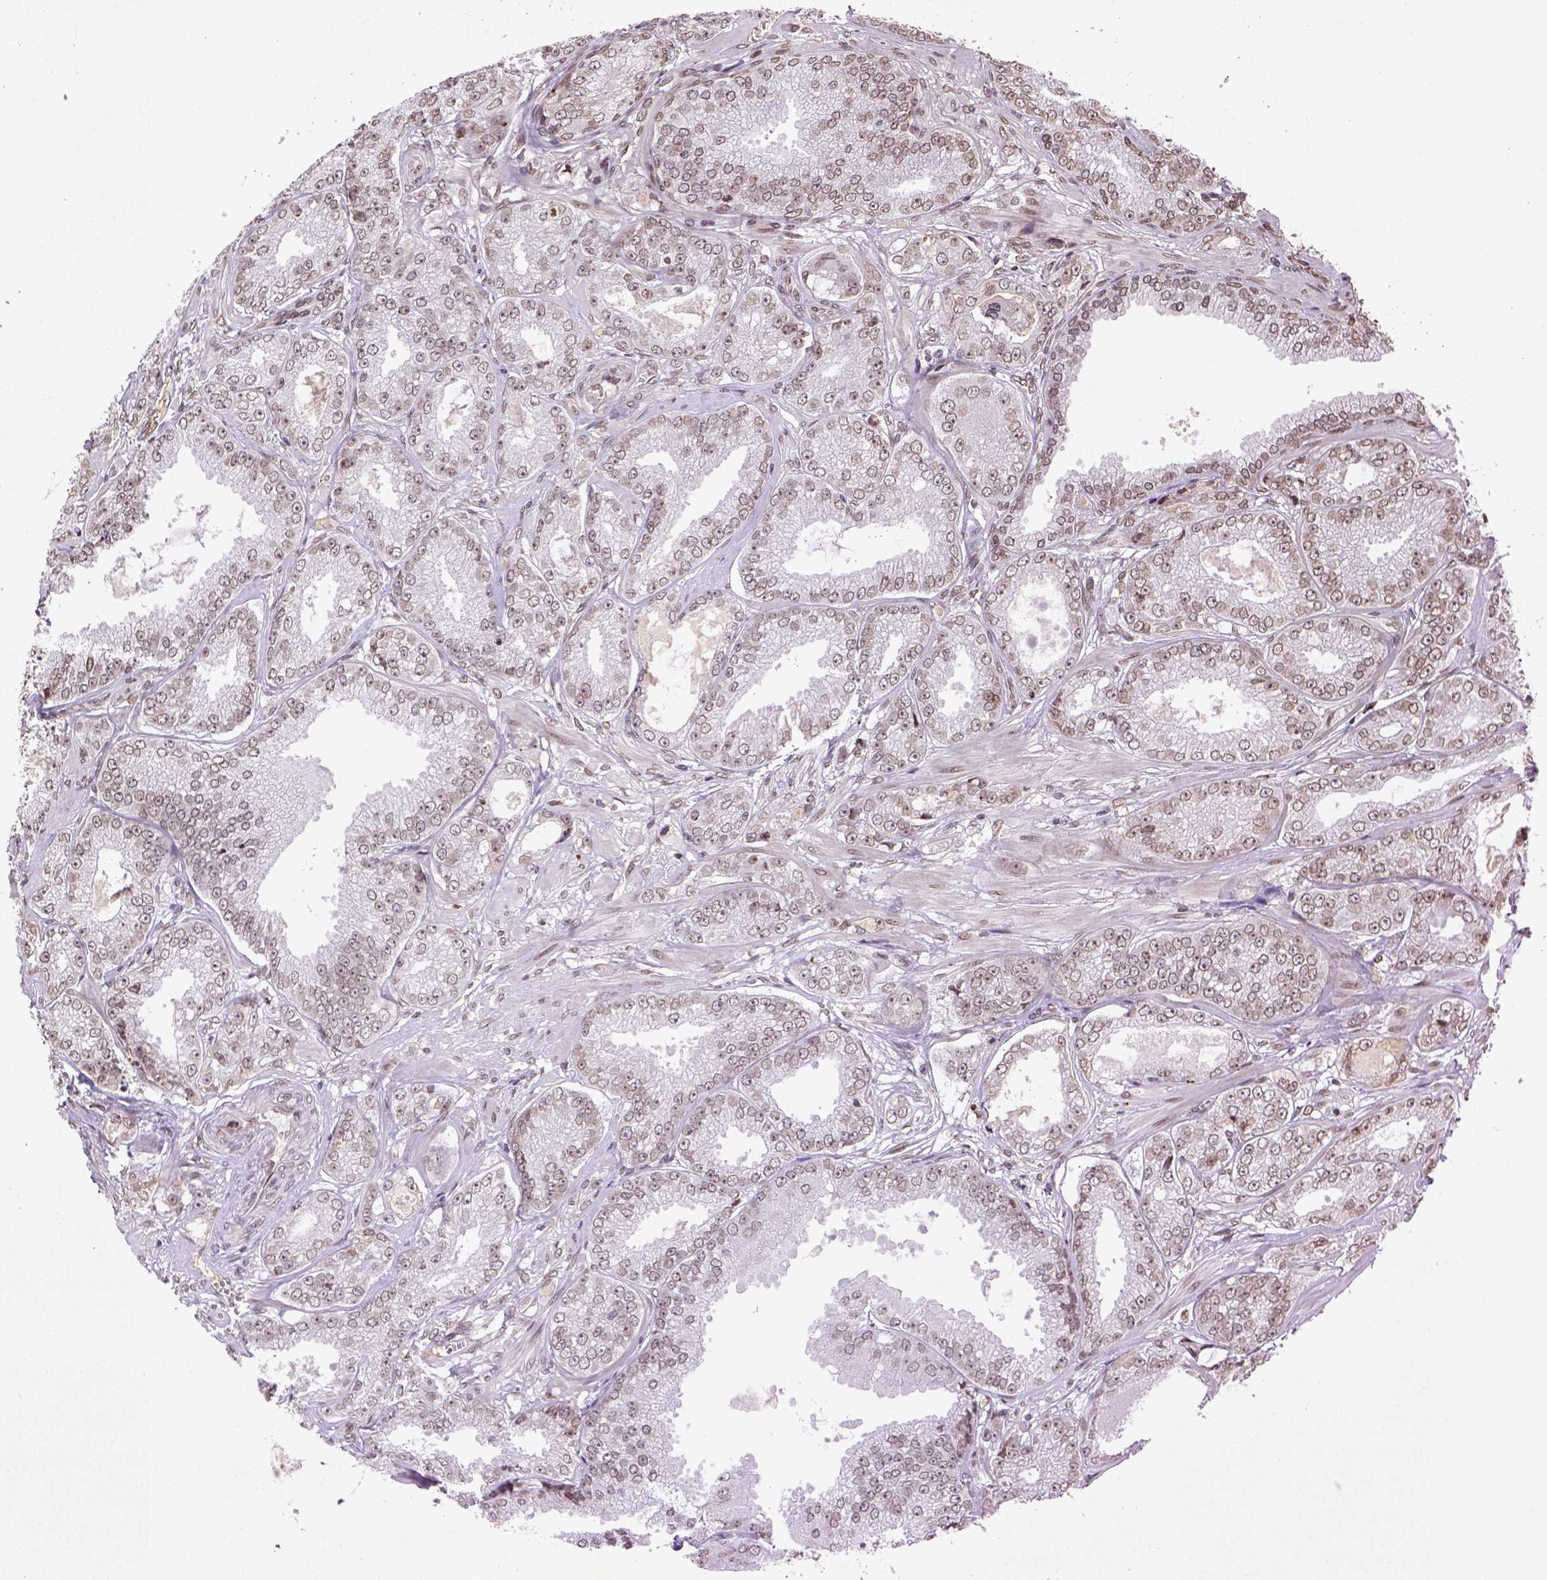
{"staining": {"intensity": "weak", "quantity": ">75%", "location": "nuclear"}, "tissue": "prostate cancer", "cell_type": "Tumor cells", "image_type": "cancer", "snomed": [{"axis": "morphology", "description": "Adenocarcinoma, NOS"}, {"axis": "topography", "description": "Prostate"}], "caption": "An image of human prostate cancer (adenocarcinoma) stained for a protein shows weak nuclear brown staining in tumor cells.", "gene": "BANF1", "patient": {"sex": "male", "age": 64}}